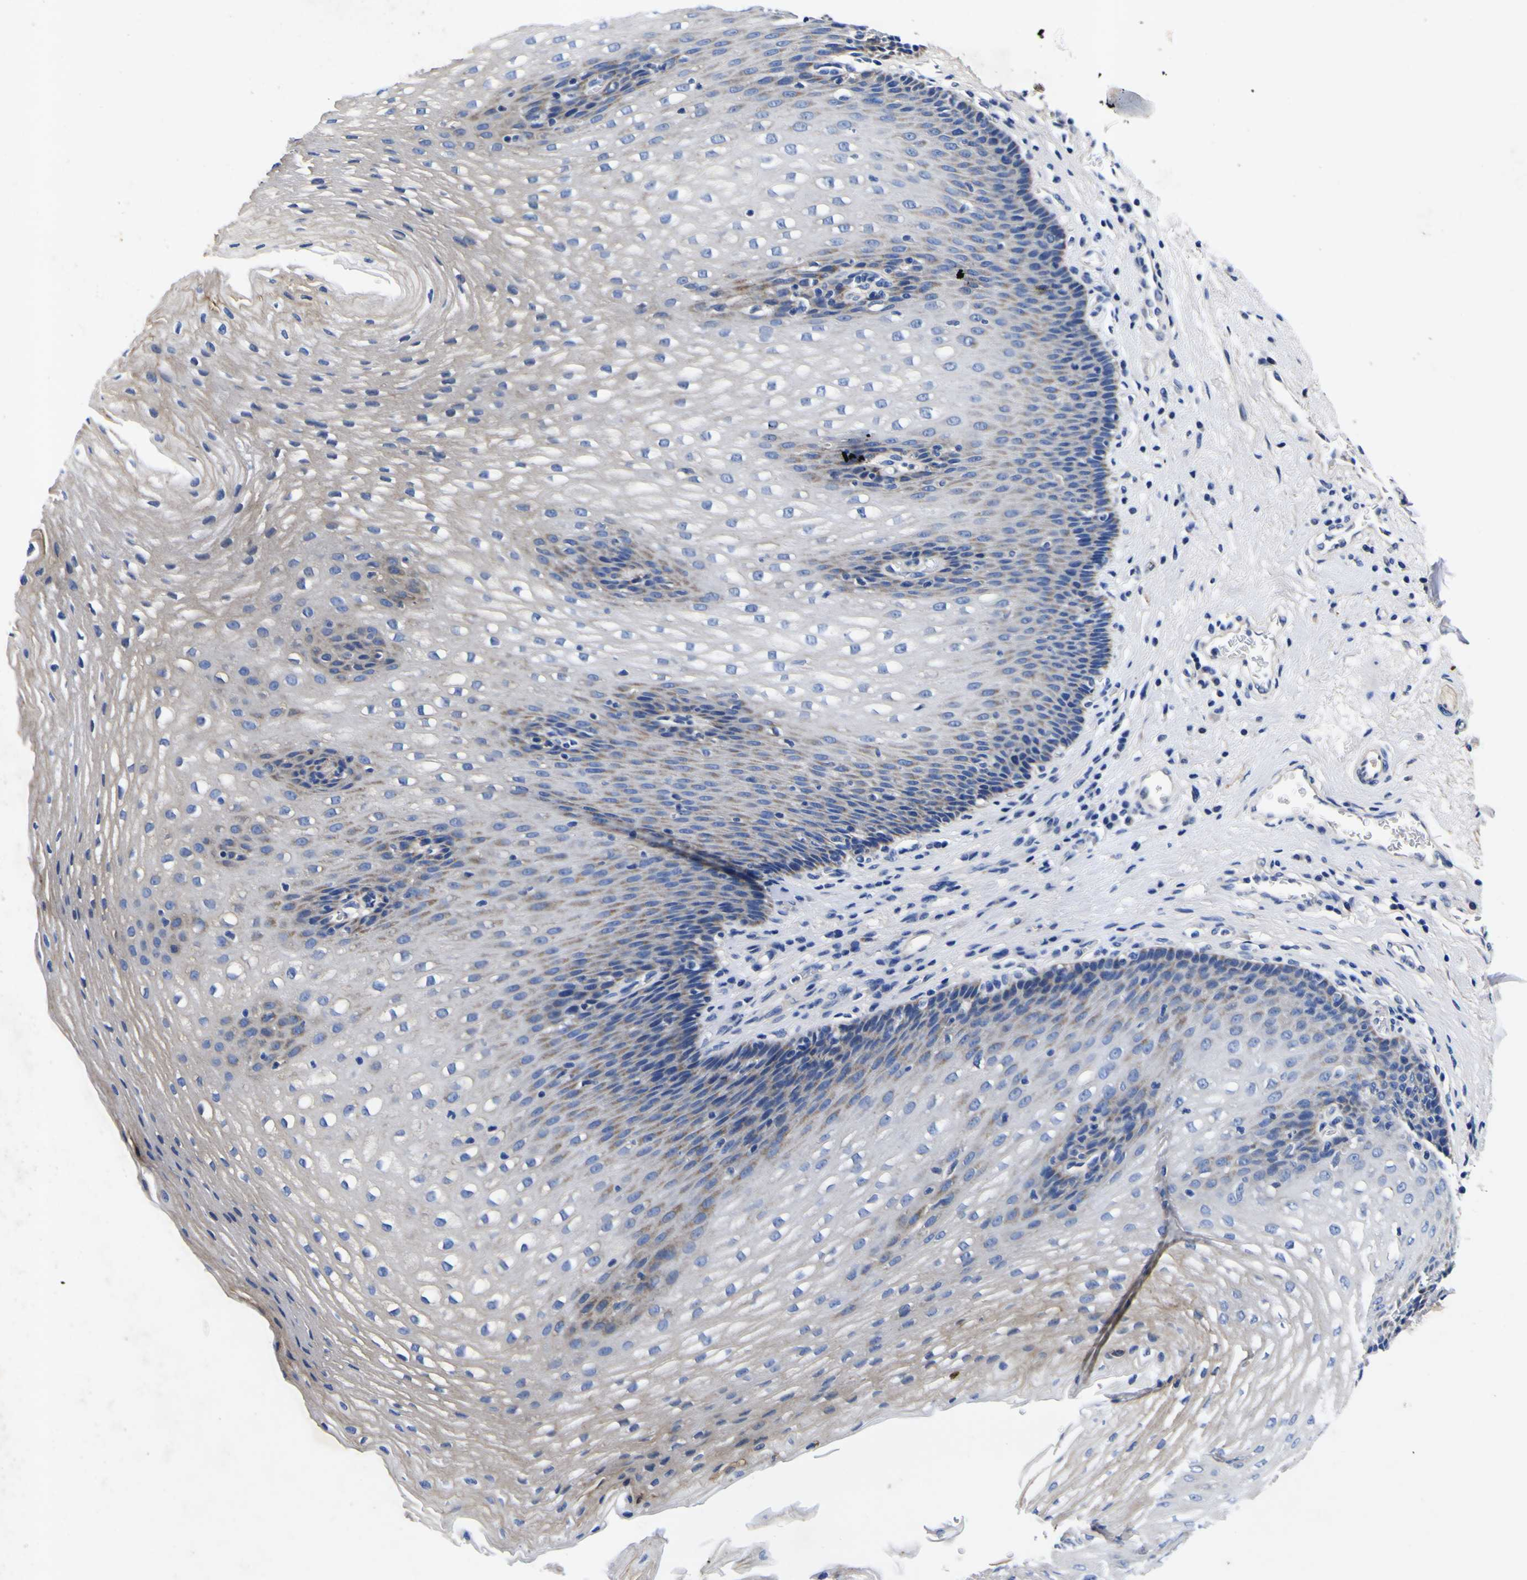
{"staining": {"intensity": "weak", "quantity": "<25%", "location": "cytoplasmic/membranous"}, "tissue": "esophagus", "cell_type": "Squamous epithelial cells", "image_type": "normal", "snomed": [{"axis": "morphology", "description": "Normal tissue, NOS"}, {"axis": "topography", "description": "Esophagus"}], "caption": "Immunohistochemistry micrograph of unremarkable esophagus: esophagus stained with DAB displays no significant protein positivity in squamous epithelial cells. The staining was performed using DAB to visualize the protein expression in brown, while the nuclei were stained in blue with hematoxylin (Magnification: 20x).", "gene": "VASN", "patient": {"sex": "male", "age": 48}}